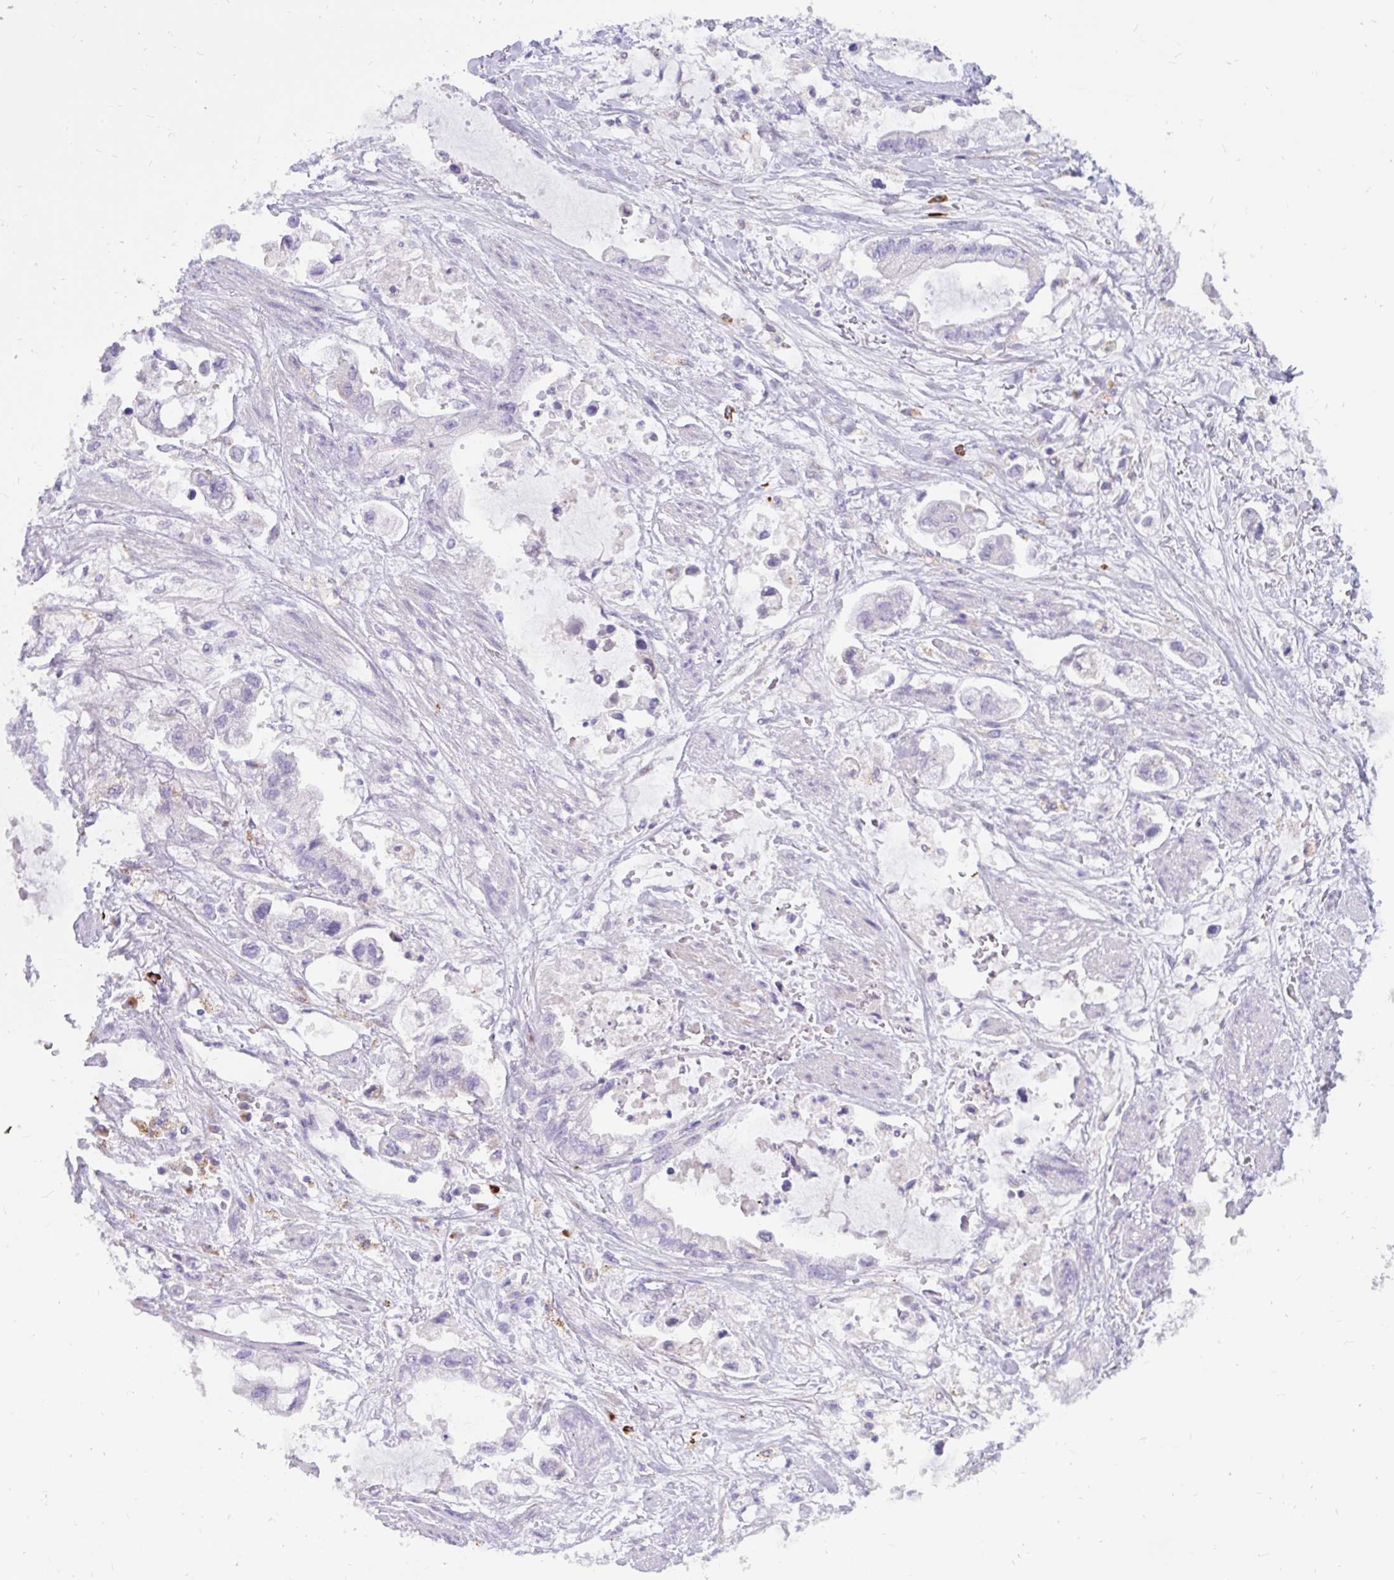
{"staining": {"intensity": "negative", "quantity": "none", "location": "none"}, "tissue": "stomach cancer", "cell_type": "Tumor cells", "image_type": "cancer", "snomed": [{"axis": "morphology", "description": "Adenocarcinoma, NOS"}, {"axis": "topography", "description": "Stomach"}], "caption": "The immunohistochemistry (IHC) histopathology image has no significant expression in tumor cells of stomach adenocarcinoma tissue.", "gene": "FAM219B", "patient": {"sex": "male", "age": 62}}